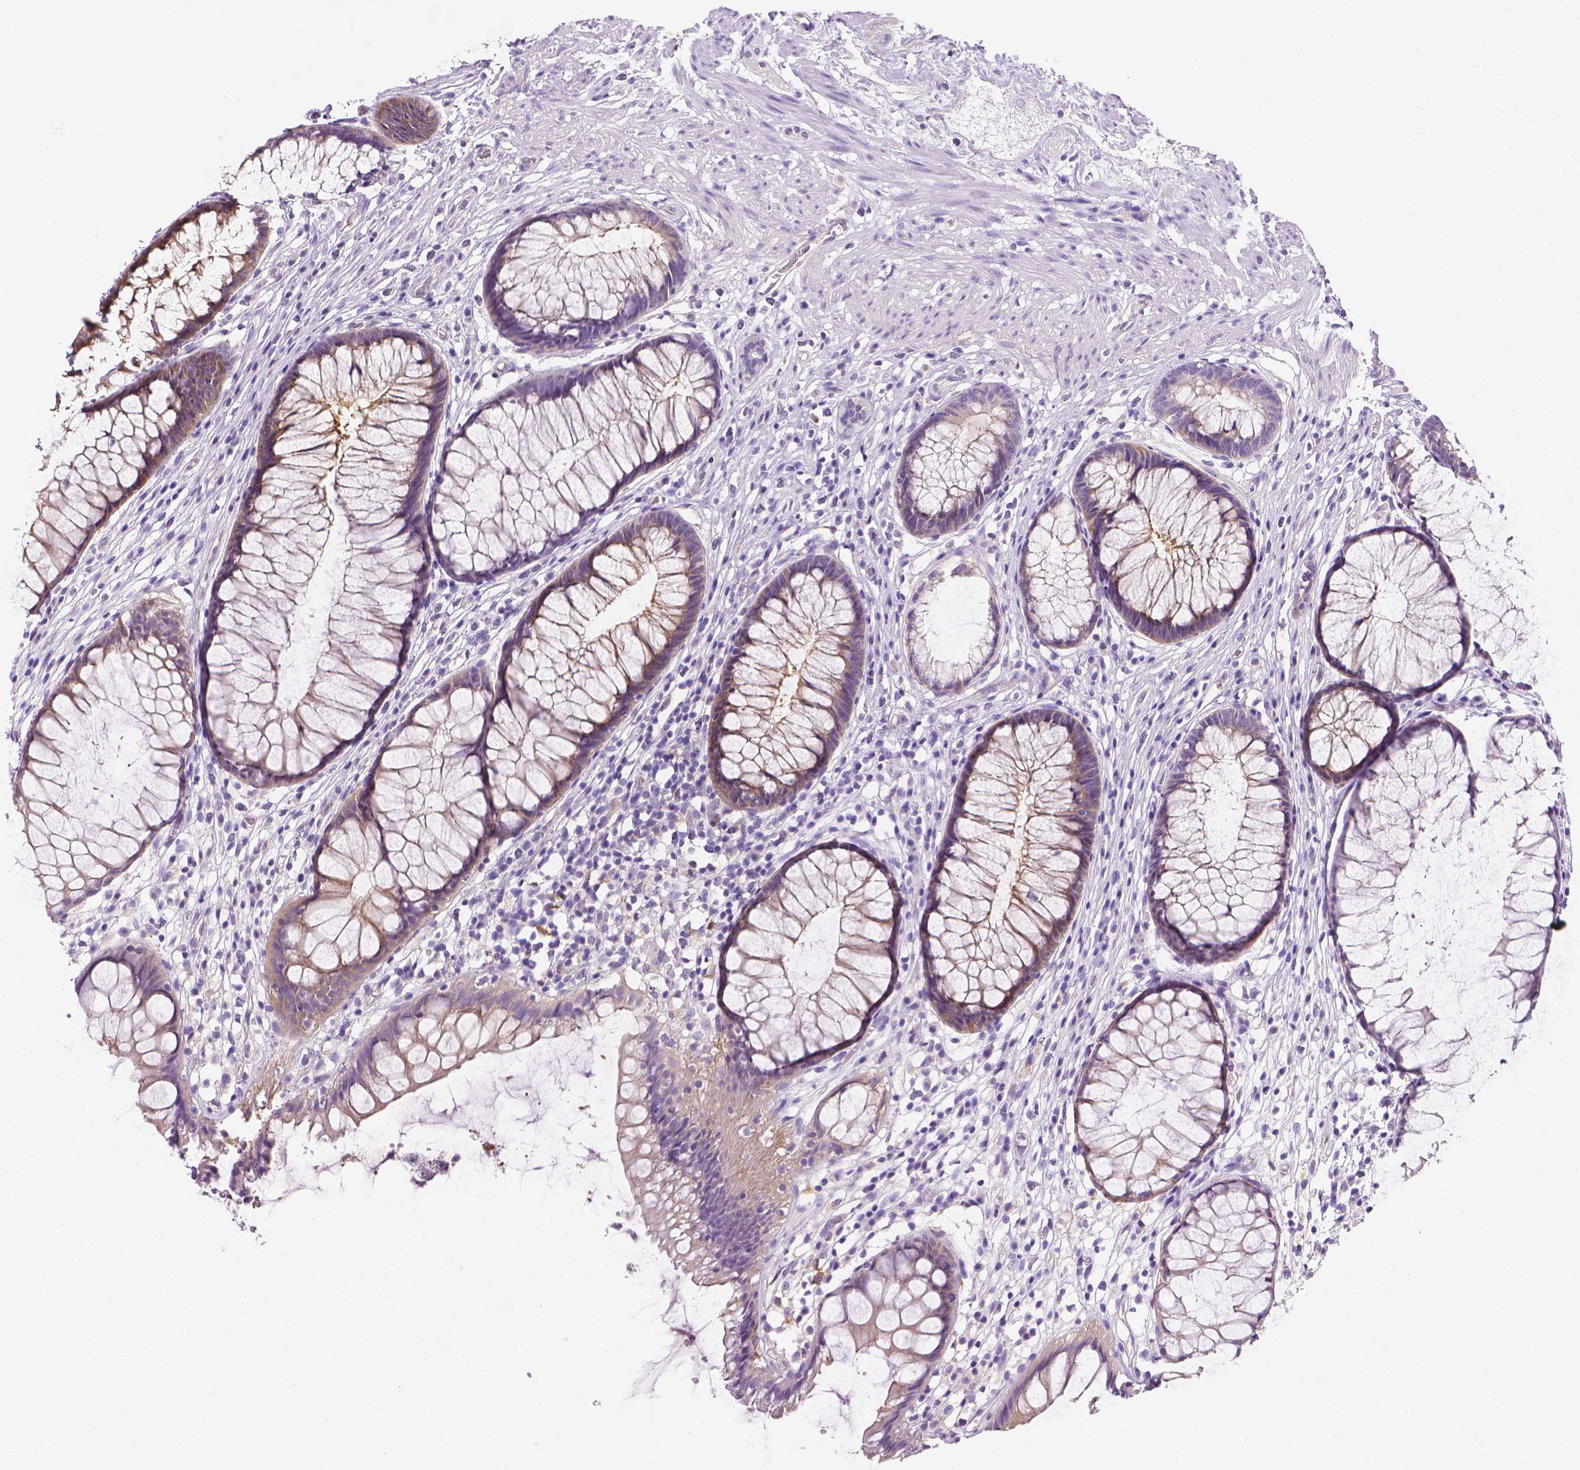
{"staining": {"intensity": "moderate", "quantity": "<25%", "location": "cytoplasmic/membranous"}, "tissue": "rectum", "cell_type": "Glandular cells", "image_type": "normal", "snomed": [{"axis": "morphology", "description": "Normal tissue, NOS"}, {"axis": "topography", "description": "Smooth muscle"}, {"axis": "topography", "description": "Rectum"}], "caption": "Protein expression analysis of benign rectum displays moderate cytoplasmic/membranous staining in approximately <25% of glandular cells.", "gene": "FASN", "patient": {"sex": "male", "age": 53}}